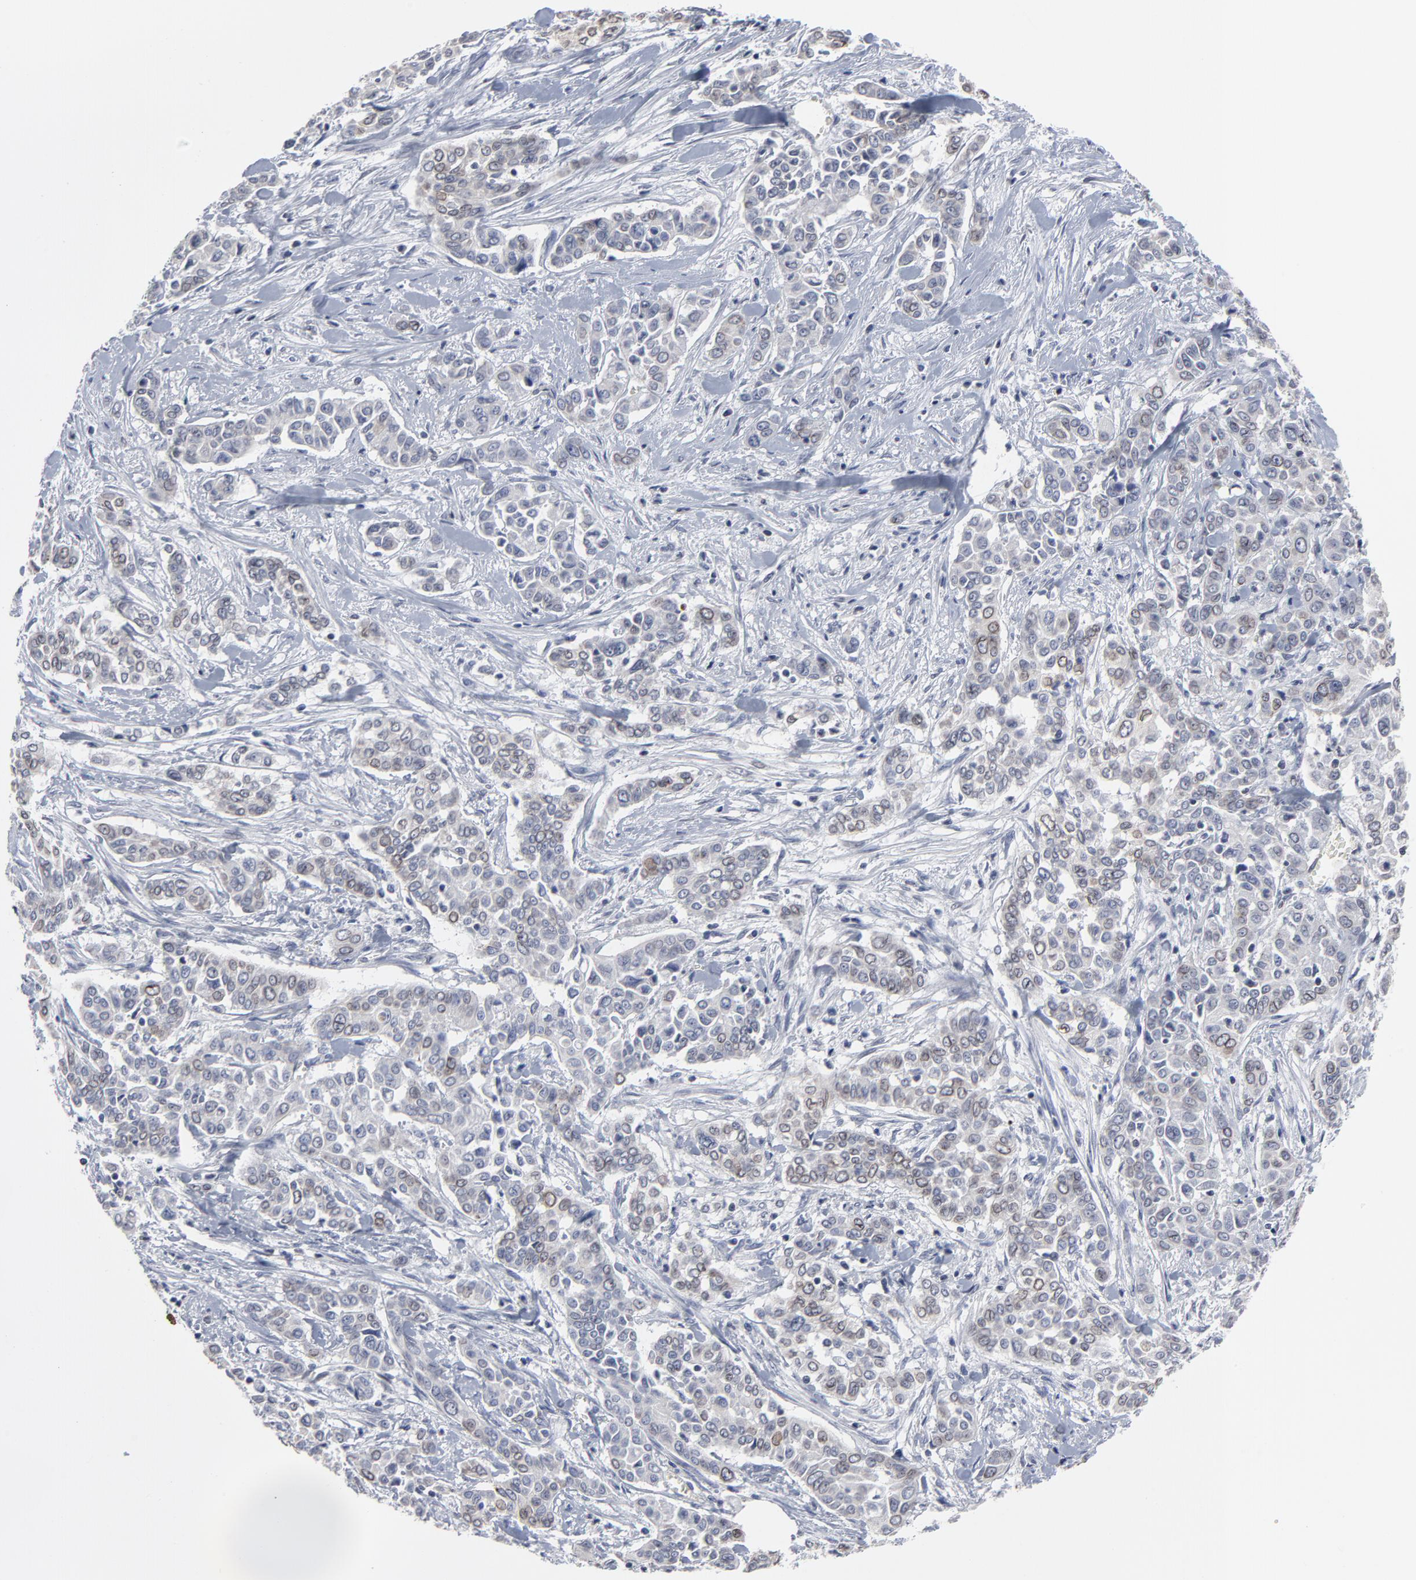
{"staining": {"intensity": "moderate", "quantity": ">75%", "location": "cytoplasmic/membranous,nuclear"}, "tissue": "pancreatic cancer", "cell_type": "Tumor cells", "image_type": "cancer", "snomed": [{"axis": "morphology", "description": "Adenocarcinoma, NOS"}, {"axis": "topography", "description": "Pancreas"}], "caption": "A histopathology image showing moderate cytoplasmic/membranous and nuclear expression in approximately >75% of tumor cells in adenocarcinoma (pancreatic), as visualized by brown immunohistochemical staining.", "gene": "SYNE2", "patient": {"sex": "female", "age": 52}}